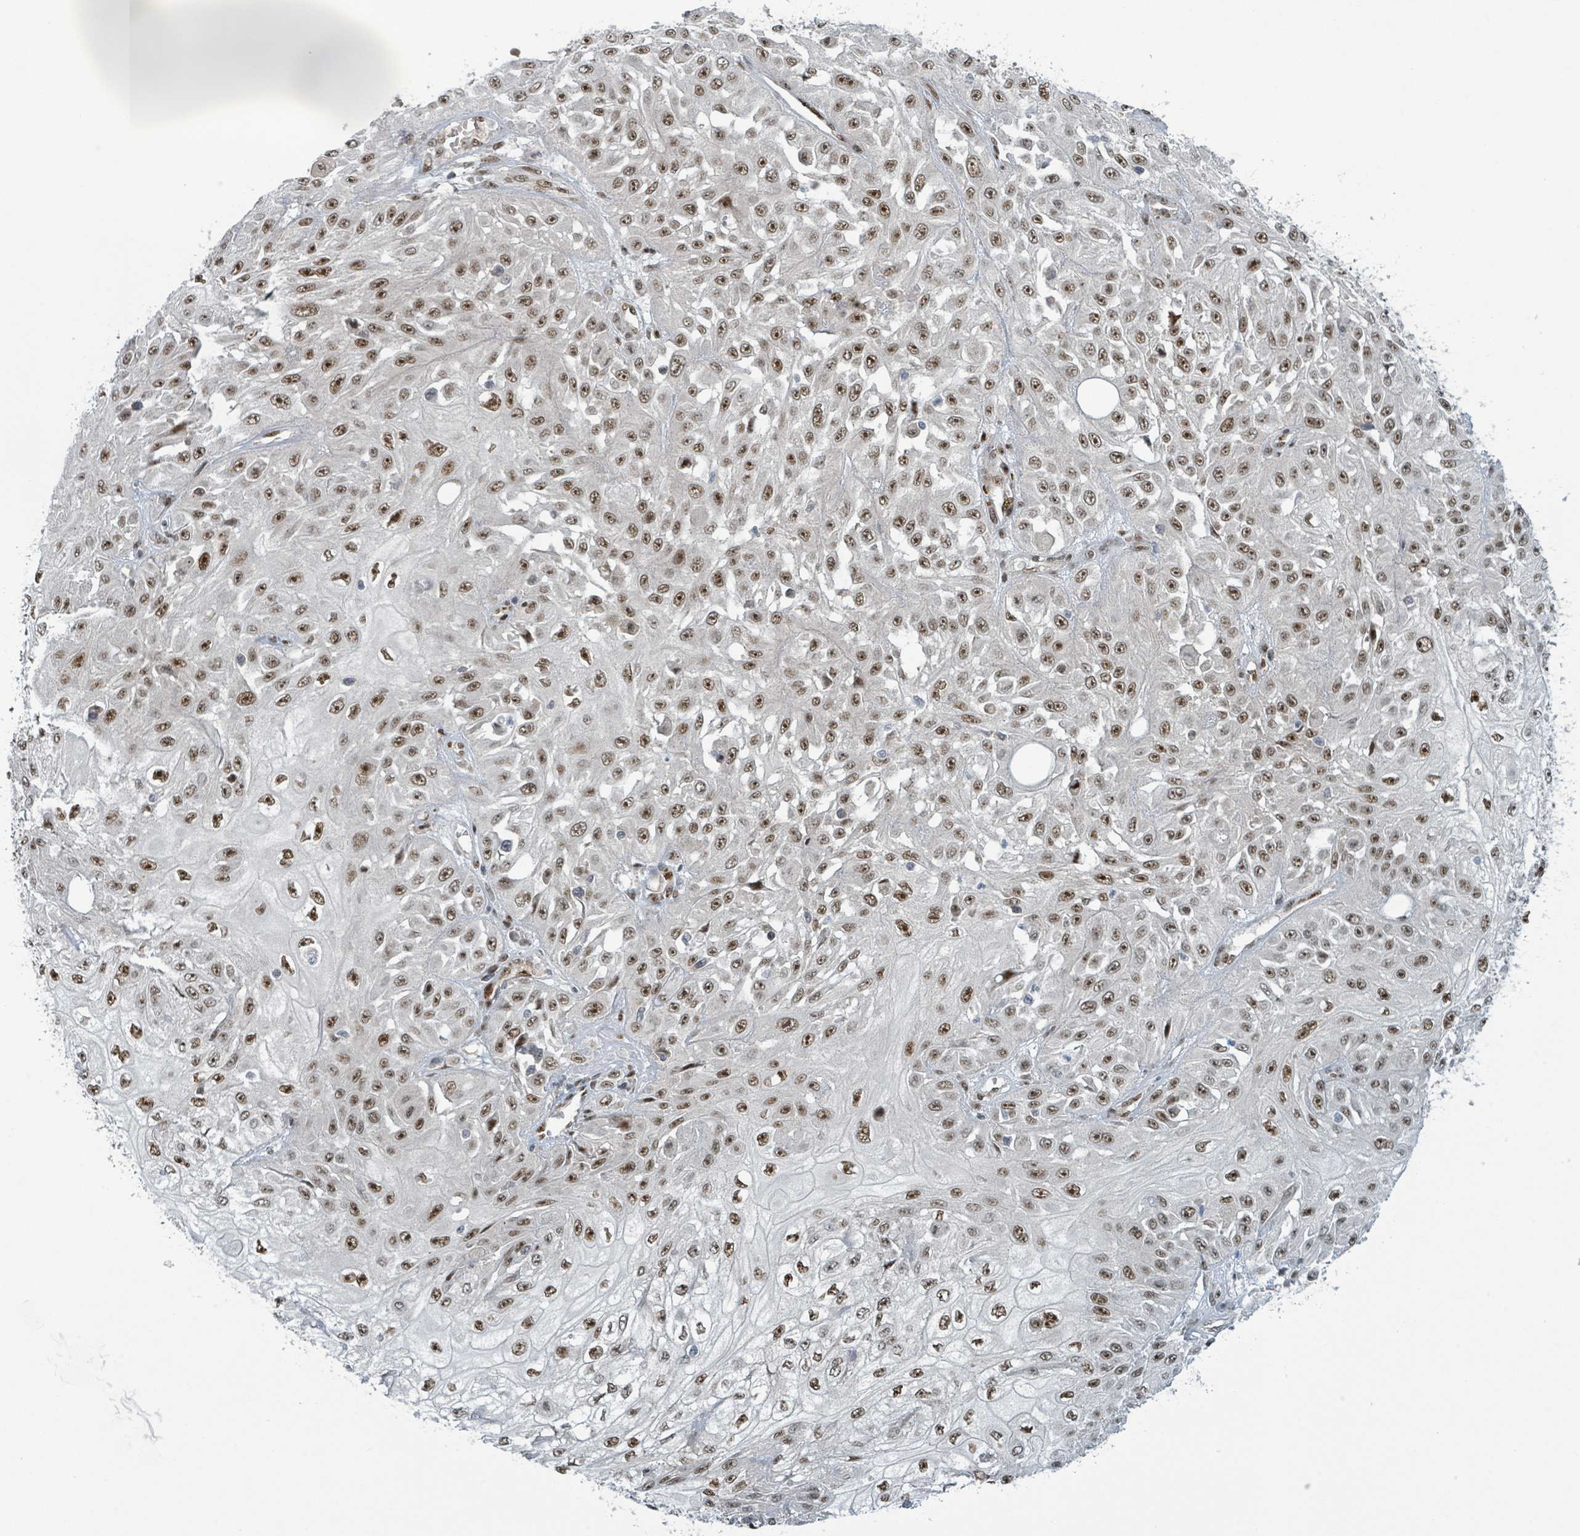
{"staining": {"intensity": "moderate", "quantity": ">75%", "location": "nuclear"}, "tissue": "skin cancer", "cell_type": "Tumor cells", "image_type": "cancer", "snomed": [{"axis": "morphology", "description": "Squamous cell carcinoma, NOS"}, {"axis": "morphology", "description": "Squamous cell carcinoma, metastatic, NOS"}, {"axis": "topography", "description": "Skin"}, {"axis": "topography", "description": "Lymph node"}], "caption": "The photomicrograph displays staining of skin metastatic squamous cell carcinoma, revealing moderate nuclear protein expression (brown color) within tumor cells.", "gene": "KLF3", "patient": {"sex": "male", "age": 75}}